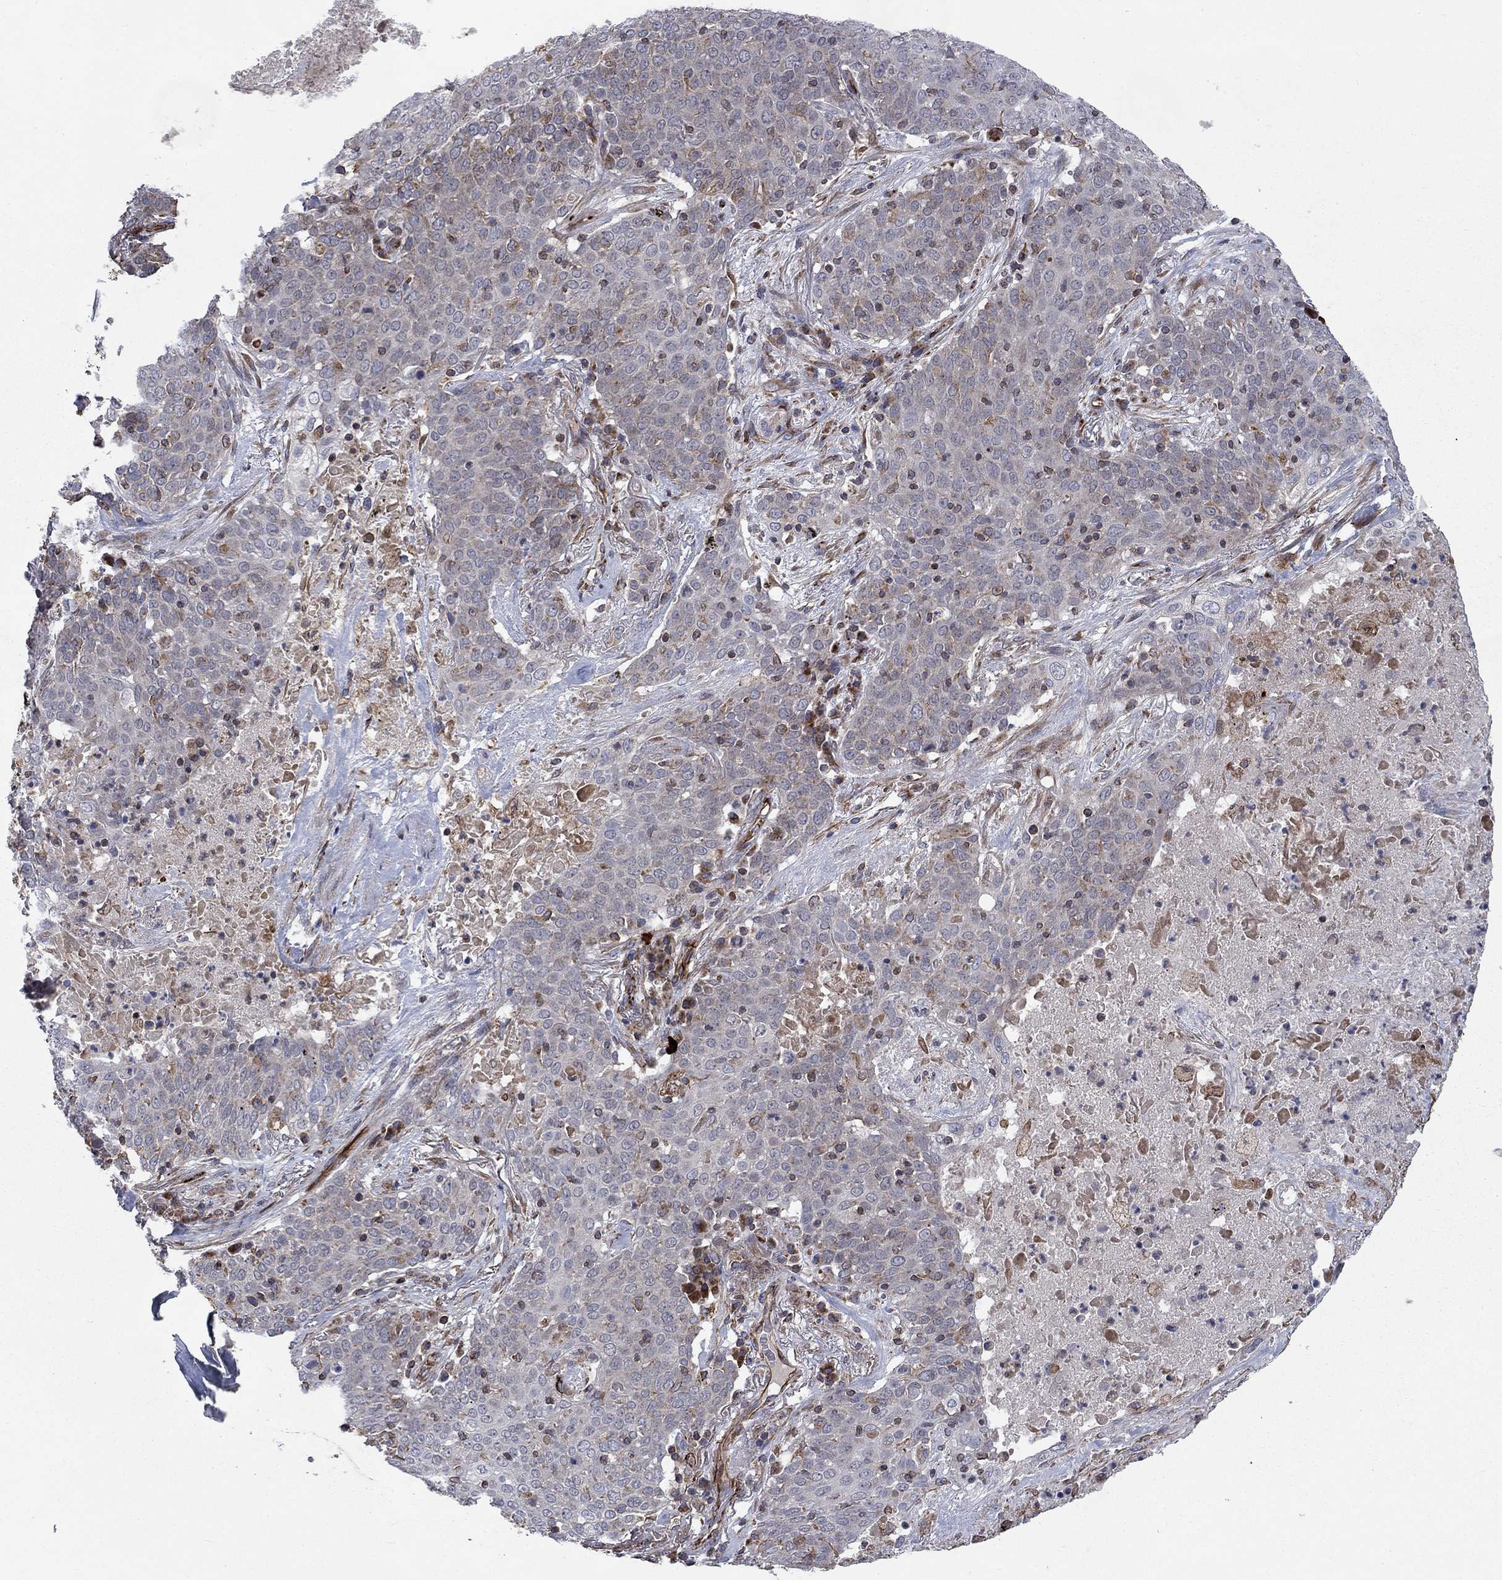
{"staining": {"intensity": "moderate", "quantity": "<25%", "location": "cytoplasmic/membranous"}, "tissue": "lung cancer", "cell_type": "Tumor cells", "image_type": "cancer", "snomed": [{"axis": "morphology", "description": "Squamous cell carcinoma, NOS"}, {"axis": "topography", "description": "Lung"}], "caption": "Protein expression analysis of human lung cancer reveals moderate cytoplasmic/membranous staining in approximately <25% of tumor cells.", "gene": "NDUFC1", "patient": {"sex": "male", "age": 82}}